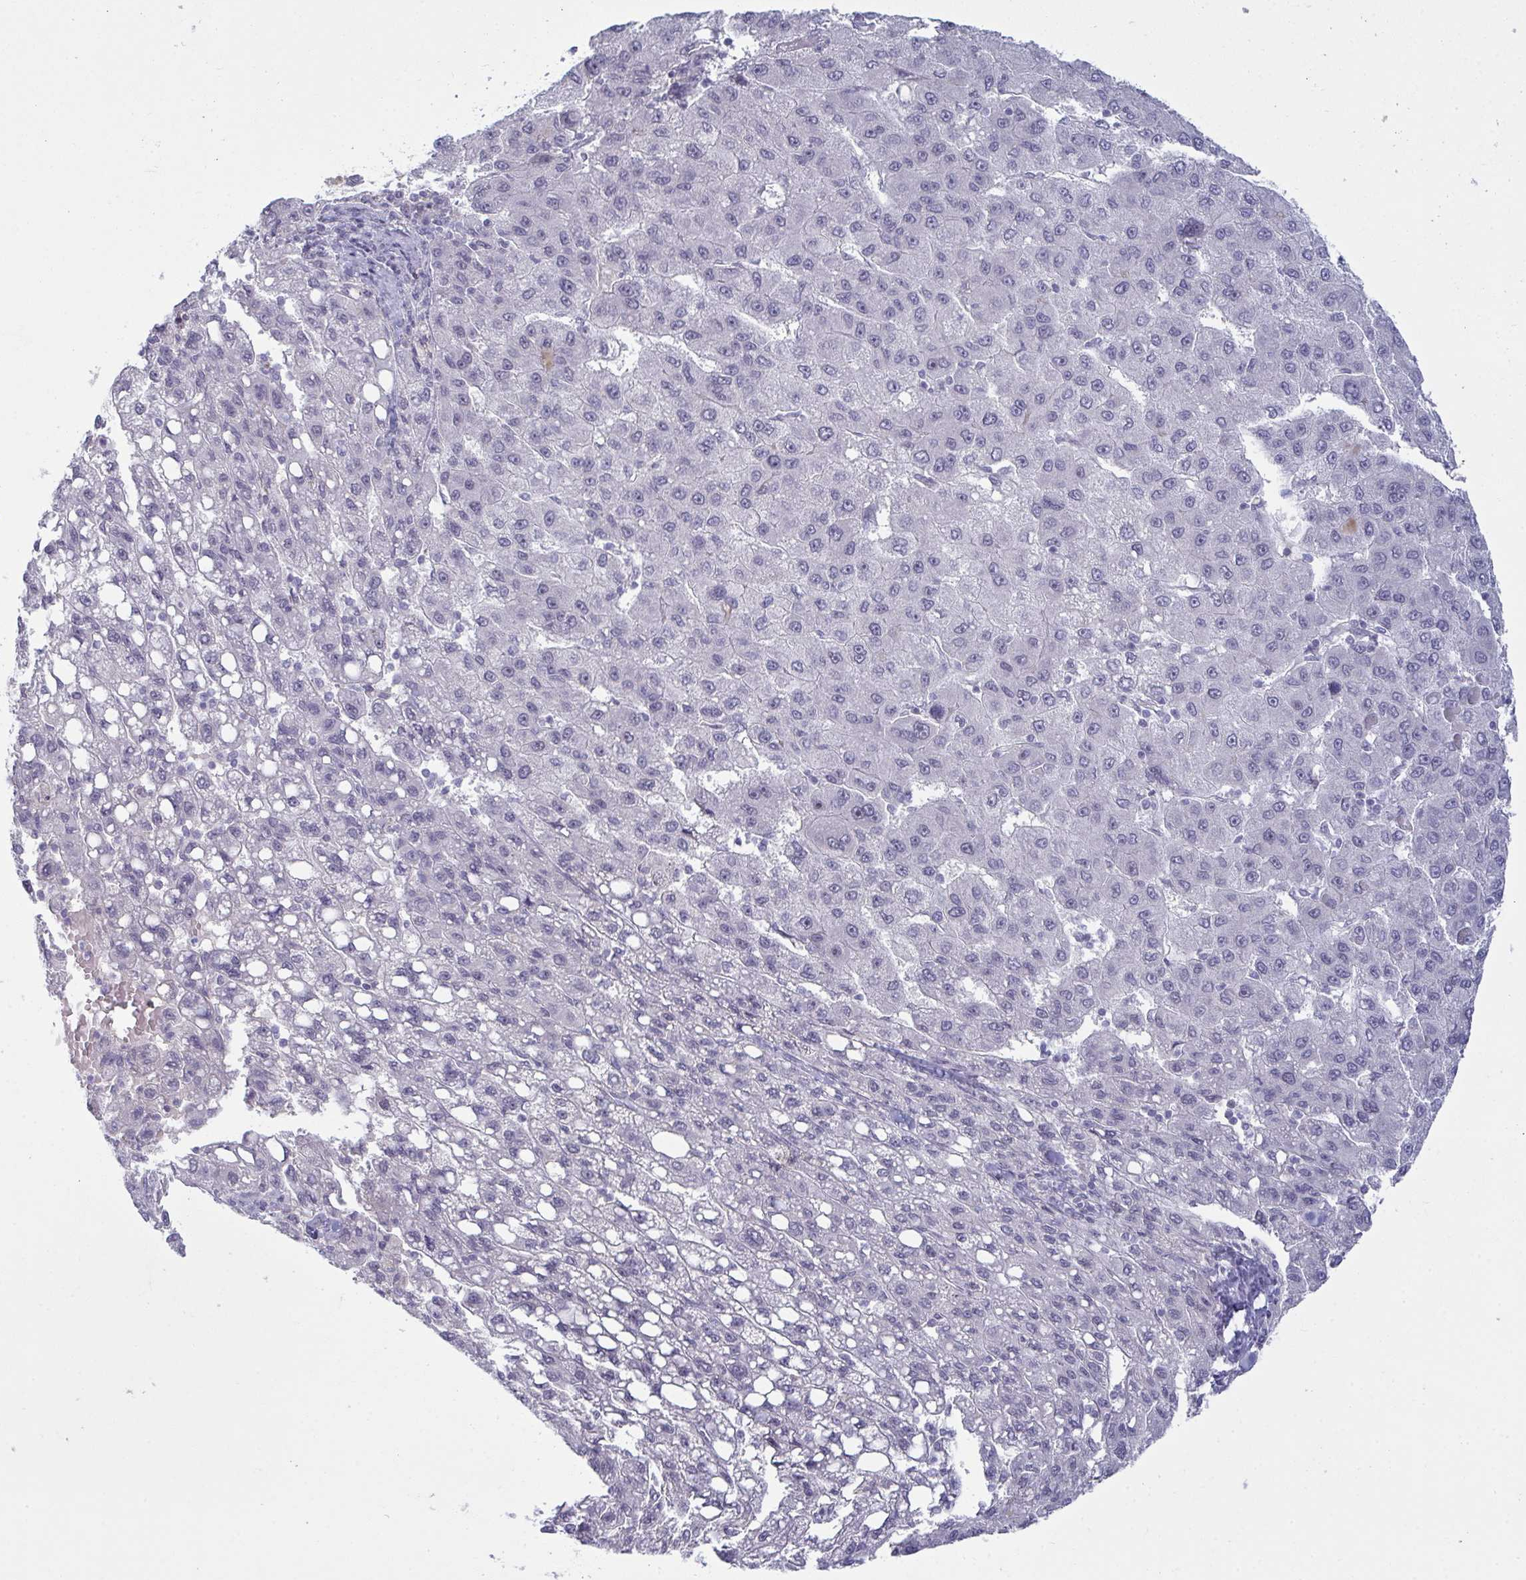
{"staining": {"intensity": "negative", "quantity": "none", "location": "none"}, "tissue": "liver cancer", "cell_type": "Tumor cells", "image_type": "cancer", "snomed": [{"axis": "morphology", "description": "Carcinoma, Hepatocellular, NOS"}, {"axis": "topography", "description": "Liver"}], "caption": "Liver hepatocellular carcinoma was stained to show a protein in brown. There is no significant expression in tumor cells.", "gene": "RNASEH1", "patient": {"sex": "female", "age": 82}}